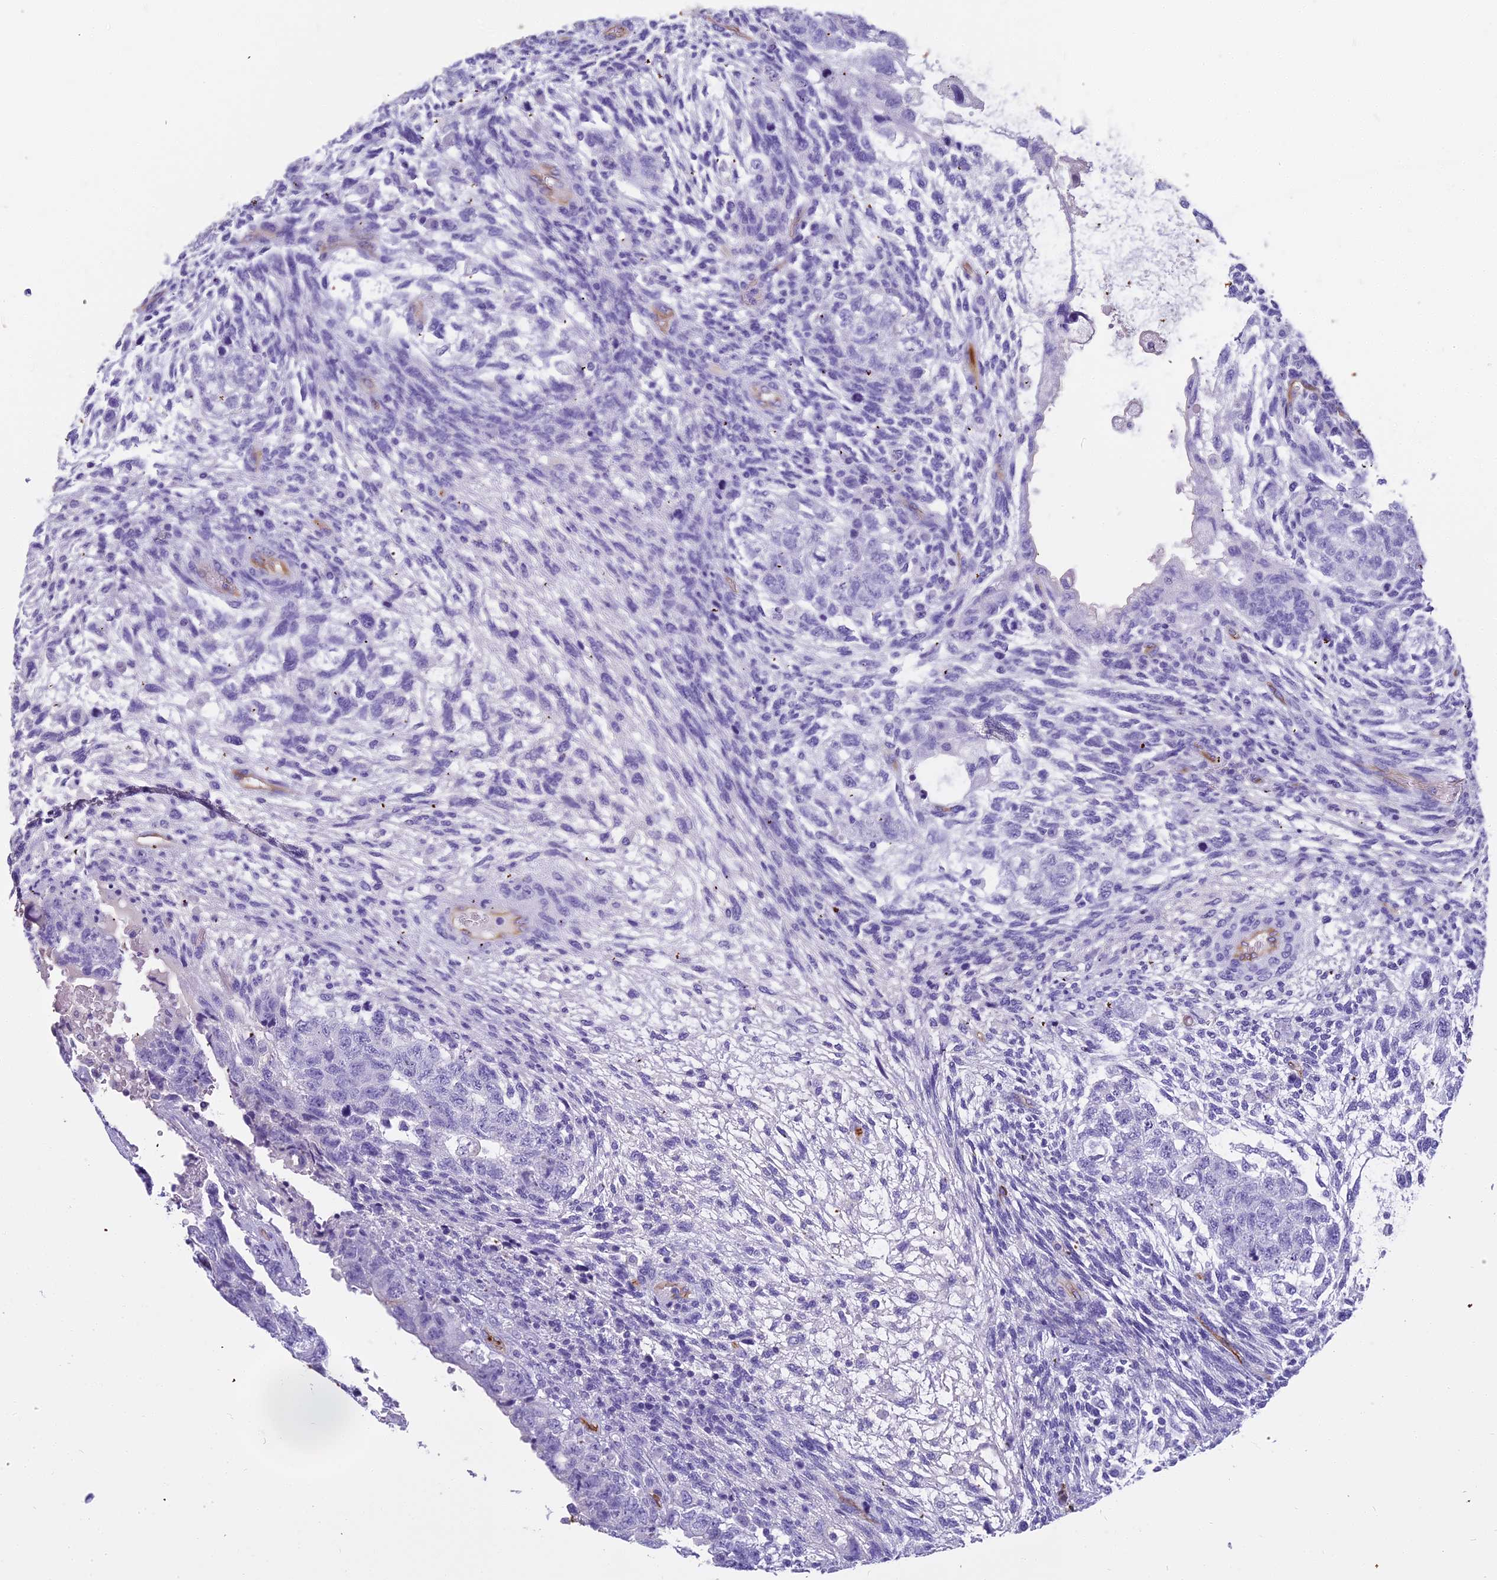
{"staining": {"intensity": "negative", "quantity": "none", "location": "none"}, "tissue": "testis cancer", "cell_type": "Tumor cells", "image_type": "cancer", "snomed": [{"axis": "morphology", "description": "Normal tissue, NOS"}, {"axis": "morphology", "description": "Carcinoma, Embryonal, NOS"}, {"axis": "topography", "description": "Testis"}], "caption": "IHC micrograph of neoplastic tissue: human testis cancer (embryonal carcinoma) stained with DAB exhibits no significant protein staining in tumor cells.", "gene": "NINJ1", "patient": {"sex": "male", "age": 36}}